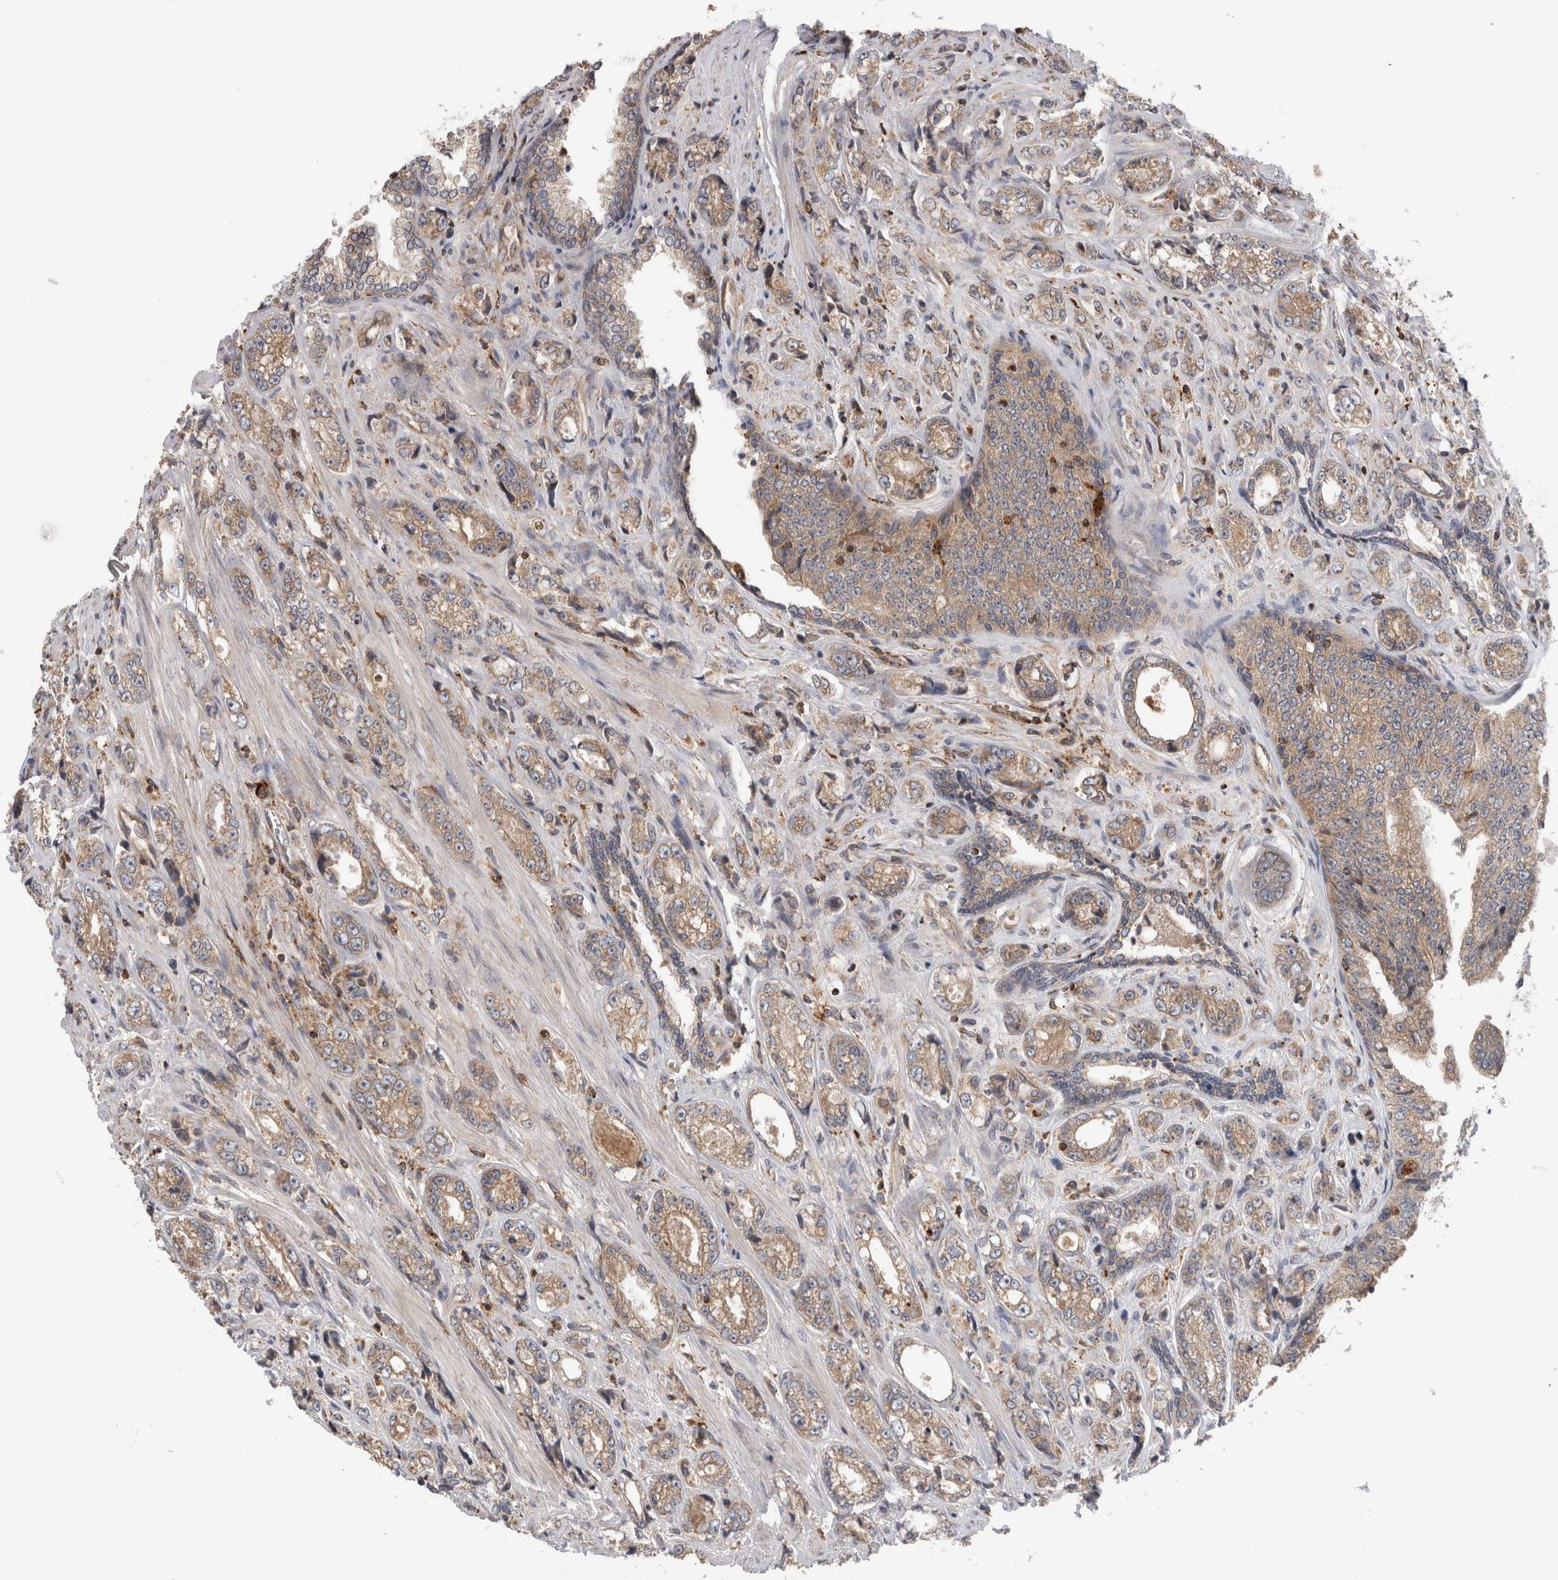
{"staining": {"intensity": "moderate", "quantity": ">75%", "location": "cytoplasmic/membranous"}, "tissue": "prostate cancer", "cell_type": "Tumor cells", "image_type": "cancer", "snomed": [{"axis": "morphology", "description": "Adenocarcinoma, High grade"}, {"axis": "topography", "description": "Prostate"}], "caption": "Immunohistochemical staining of adenocarcinoma (high-grade) (prostate) demonstrates medium levels of moderate cytoplasmic/membranous protein staining in approximately >75% of tumor cells.", "gene": "GRIK2", "patient": {"sex": "male", "age": 61}}